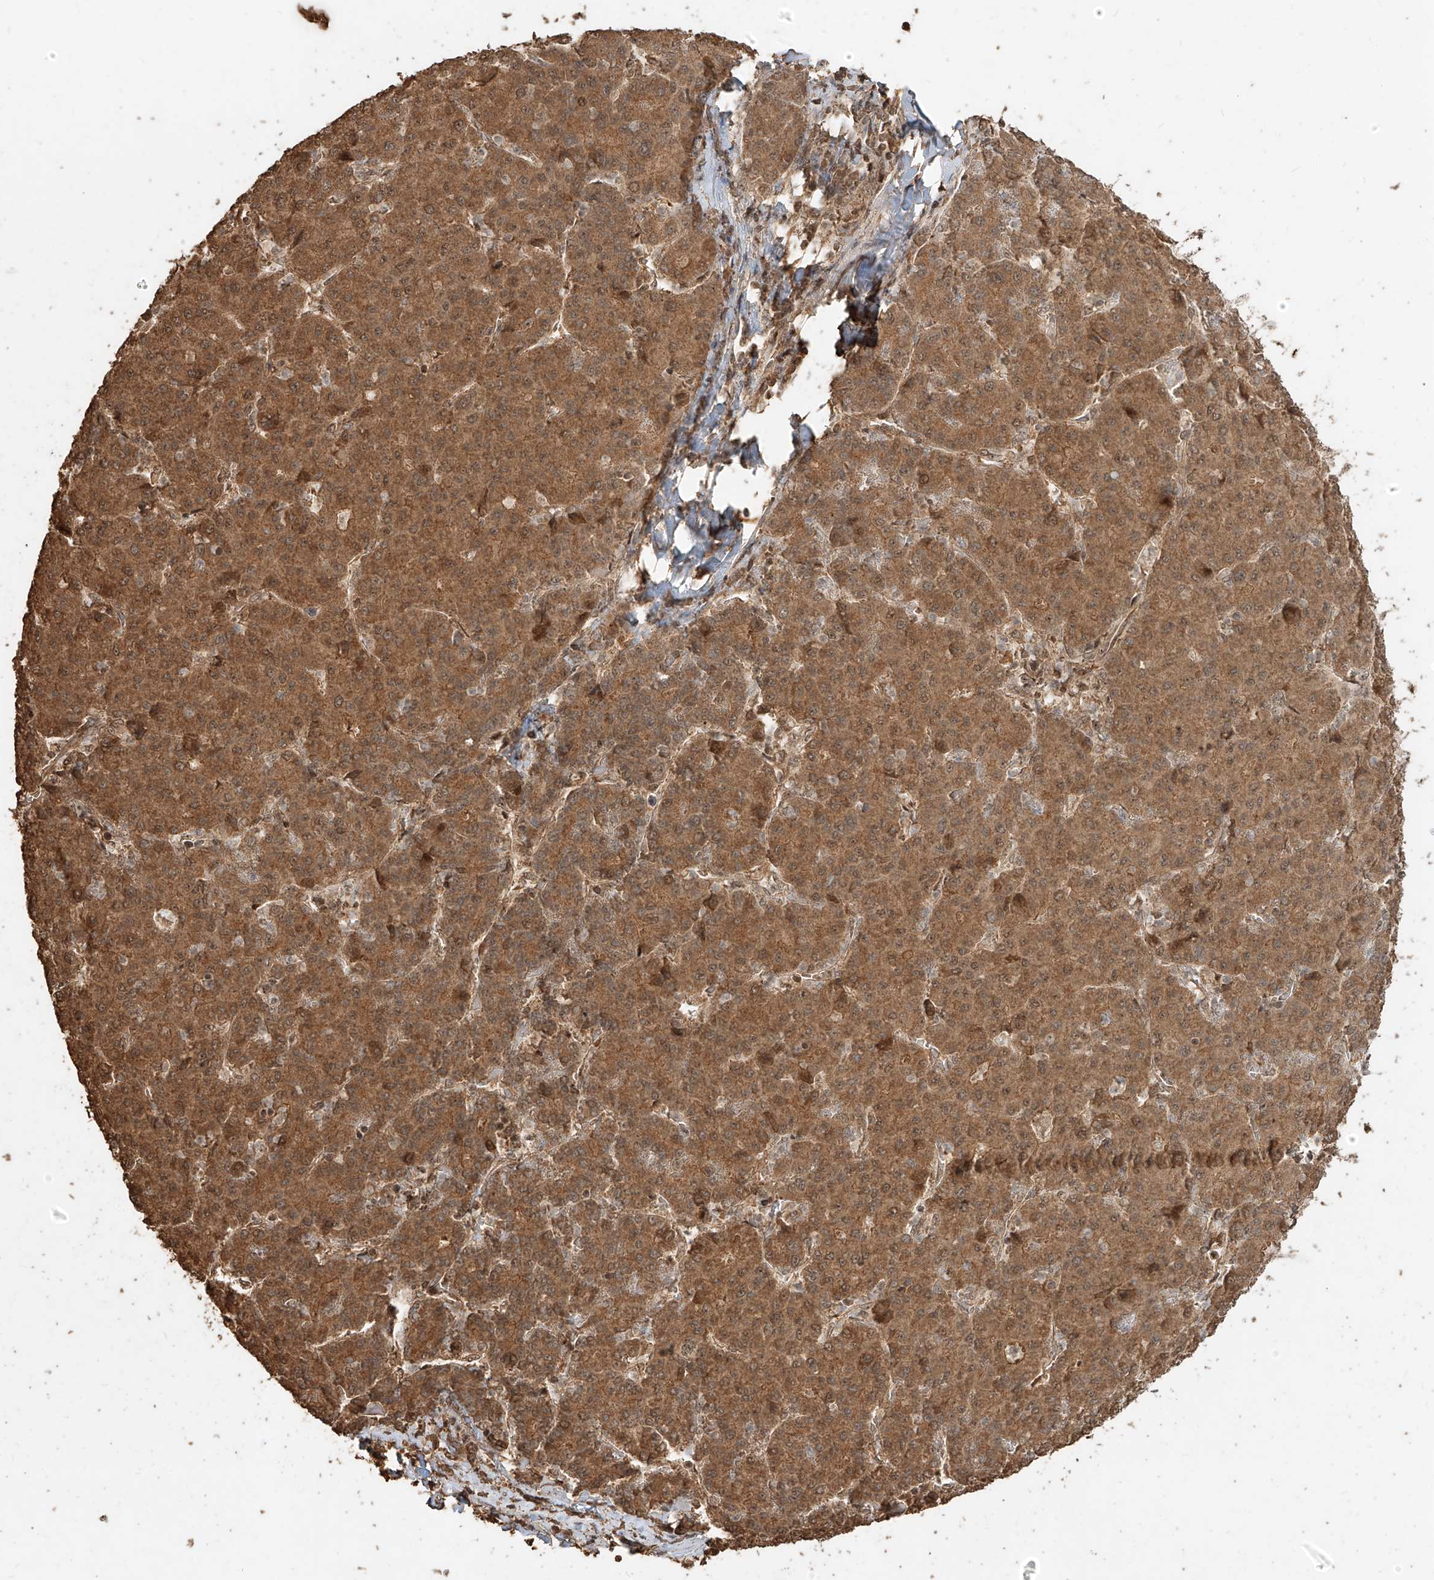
{"staining": {"intensity": "moderate", "quantity": ">75%", "location": "cytoplasmic/membranous"}, "tissue": "liver cancer", "cell_type": "Tumor cells", "image_type": "cancer", "snomed": [{"axis": "morphology", "description": "Carcinoma, Hepatocellular, NOS"}, {"axis": "topography", "description": "Liver"}], "caption": "The micrograph demonstrates staining of hepatocellular carcinoma (liver), revealing moderate cytoplasmic/membranous protein positivity (brown color) within tumor cells.", "gene": "ZNF660", "patient": {"sex": "male", "age": 65}}